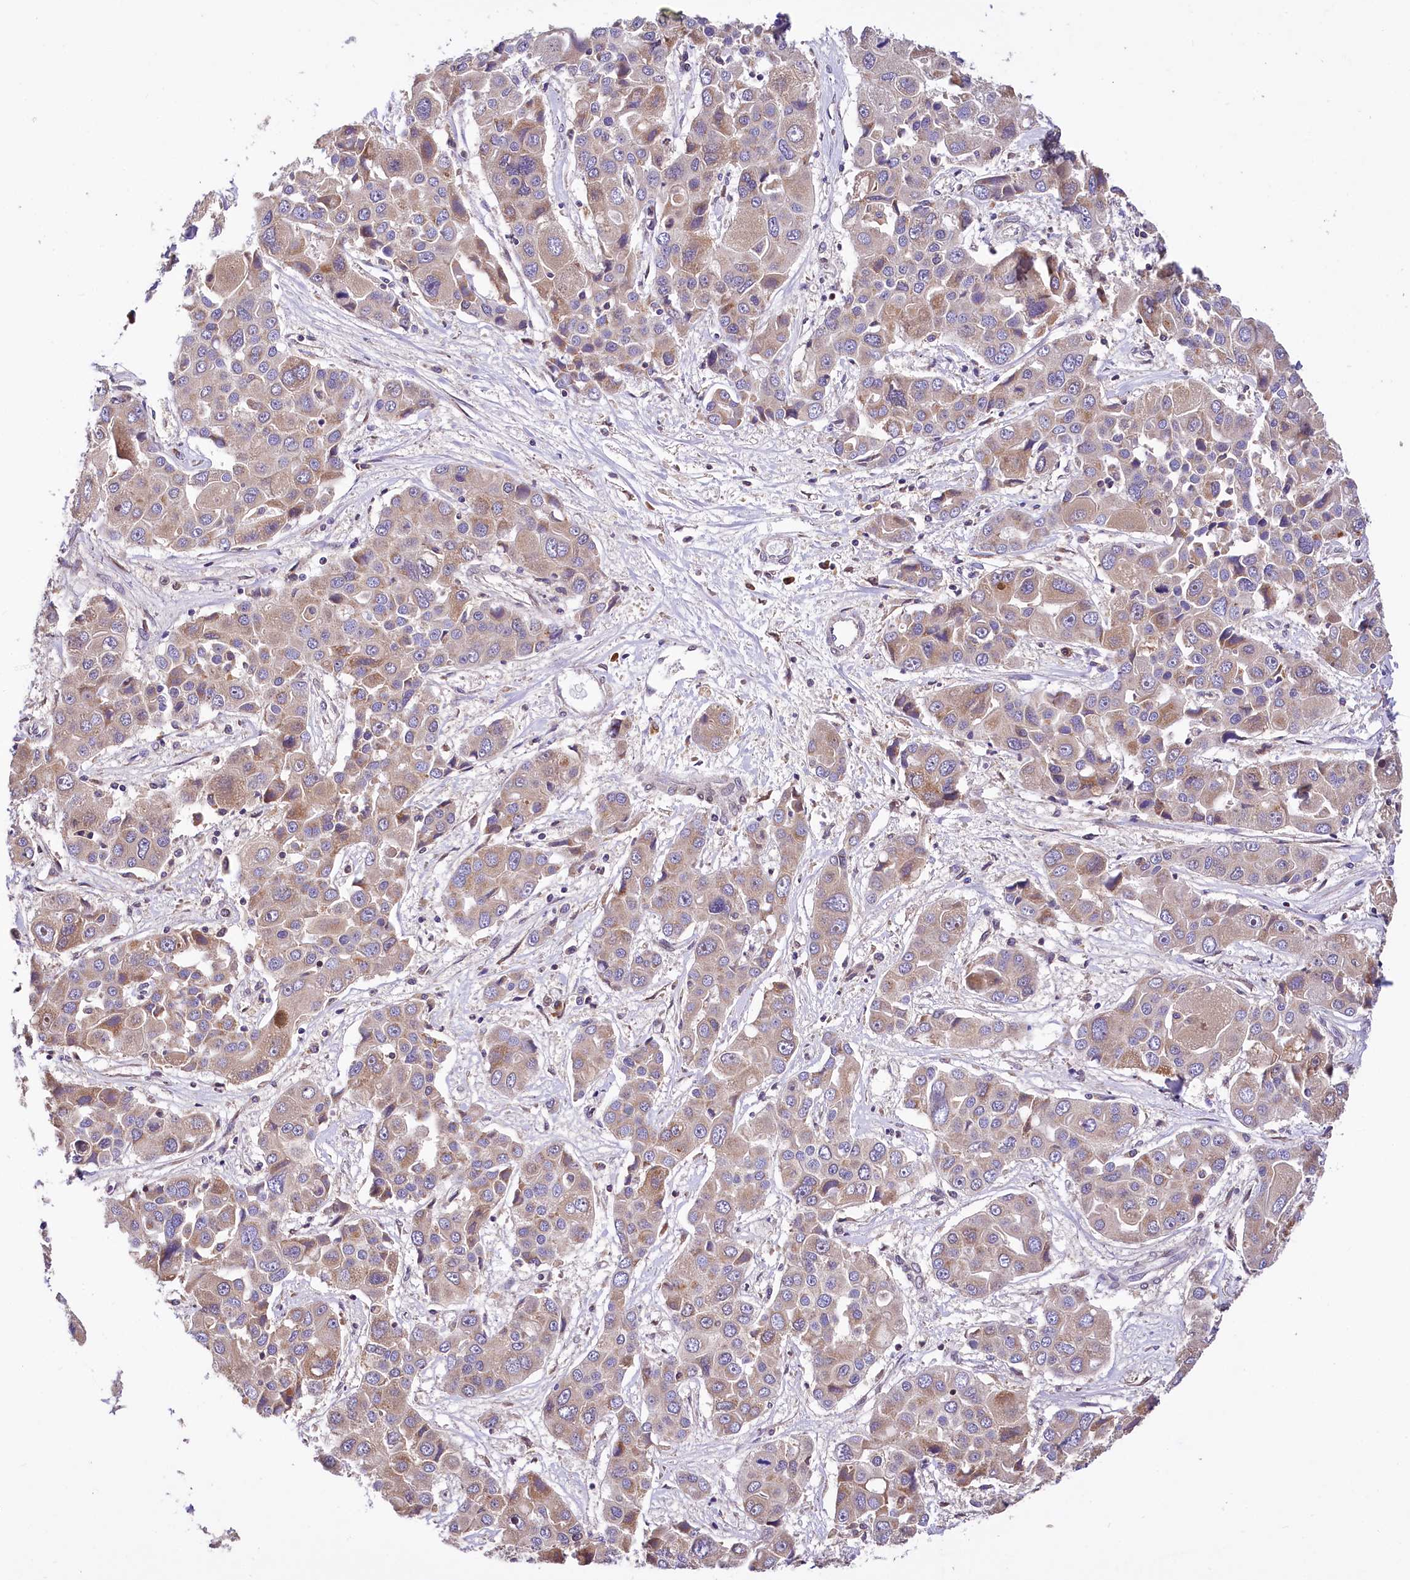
{"staining": {"intensity": "weak", "quantity": "25%-75%", "location": "cytoplasmic/membranous"}, "tissue": "liver cancer", "cell_type": "Tumor cells", "image_type": "cancer", "snomed": [{"axis": "morphology", "description": "Cholangiocarcinoma"}, {"axis": "topography", "description": "Liver"}], "caption": "Human liver cholangiocarcinoma stained with a brown dye reveals weak cytoplasmic/membranous positive expression in approximately 25%-75% of tumor cells.", "gene": "SUPV3L1", "patient": {"sex": "male", "age": 67}}